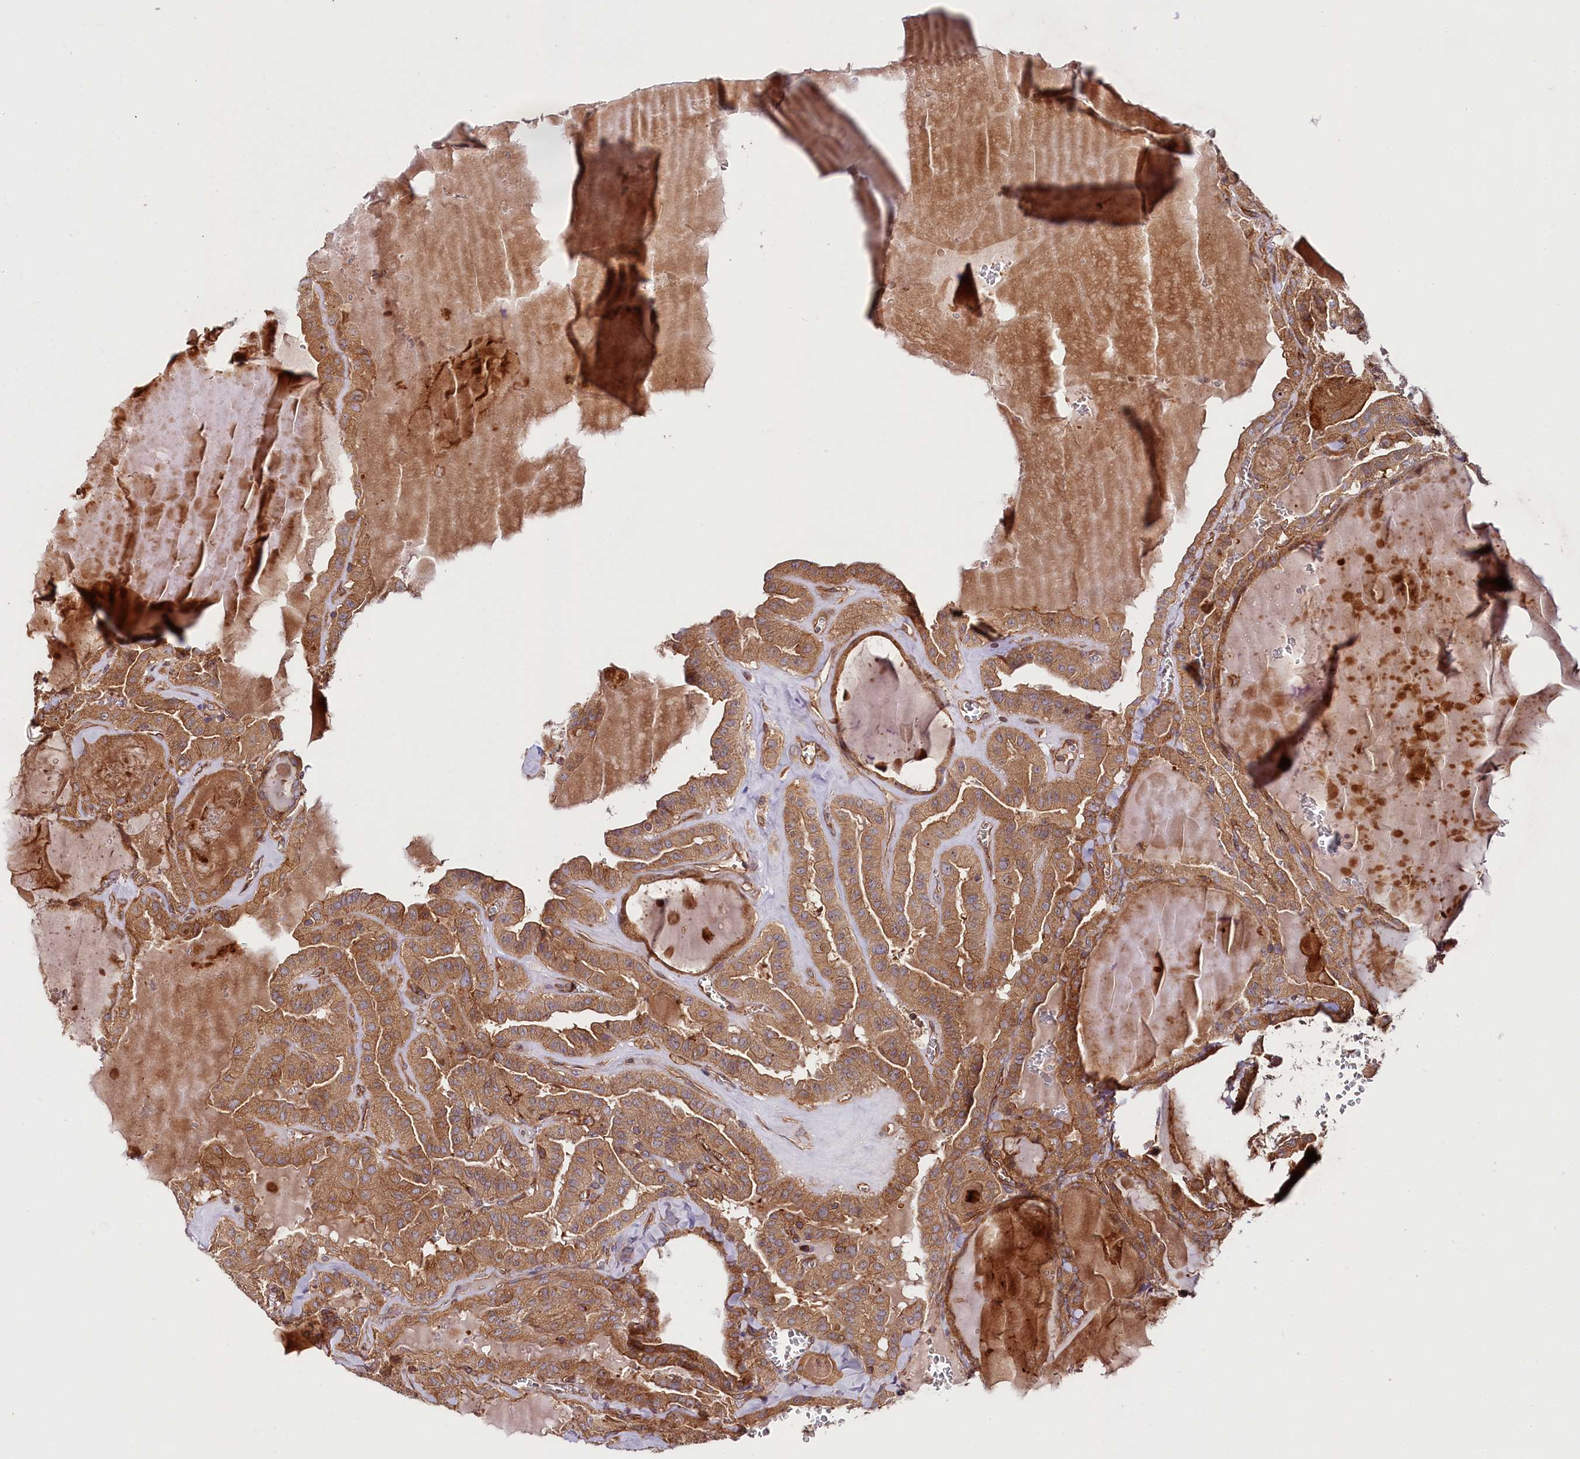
{"staining": {"intensity": "moderate", "quantity": ">75%", "location": "cytoplasmic/membranous"}, "tissue": "thyroid cancer", "cell_type": "Tumor cells", "image_type": "cancer", "snomed": [{"axis": "morphology", "description": "Papillary adenocarcinoma, NOS"}, {"axis": "topography", "description": "Thyroid gland"}], "caption": "Immunohistochemistry (IHC) histopathology image of neoplastic tissue: human thyroid cancer (papillary adenocarcinoma) stained using IHC displays medium levels of moderate protein expression localized specifically in the cytoplasmic/membranous of tumor cells, appearing as a cytoplasmic/membranous brown color.", "gene": "CEP295", "patient": {"sex": "male", "age": 52}}